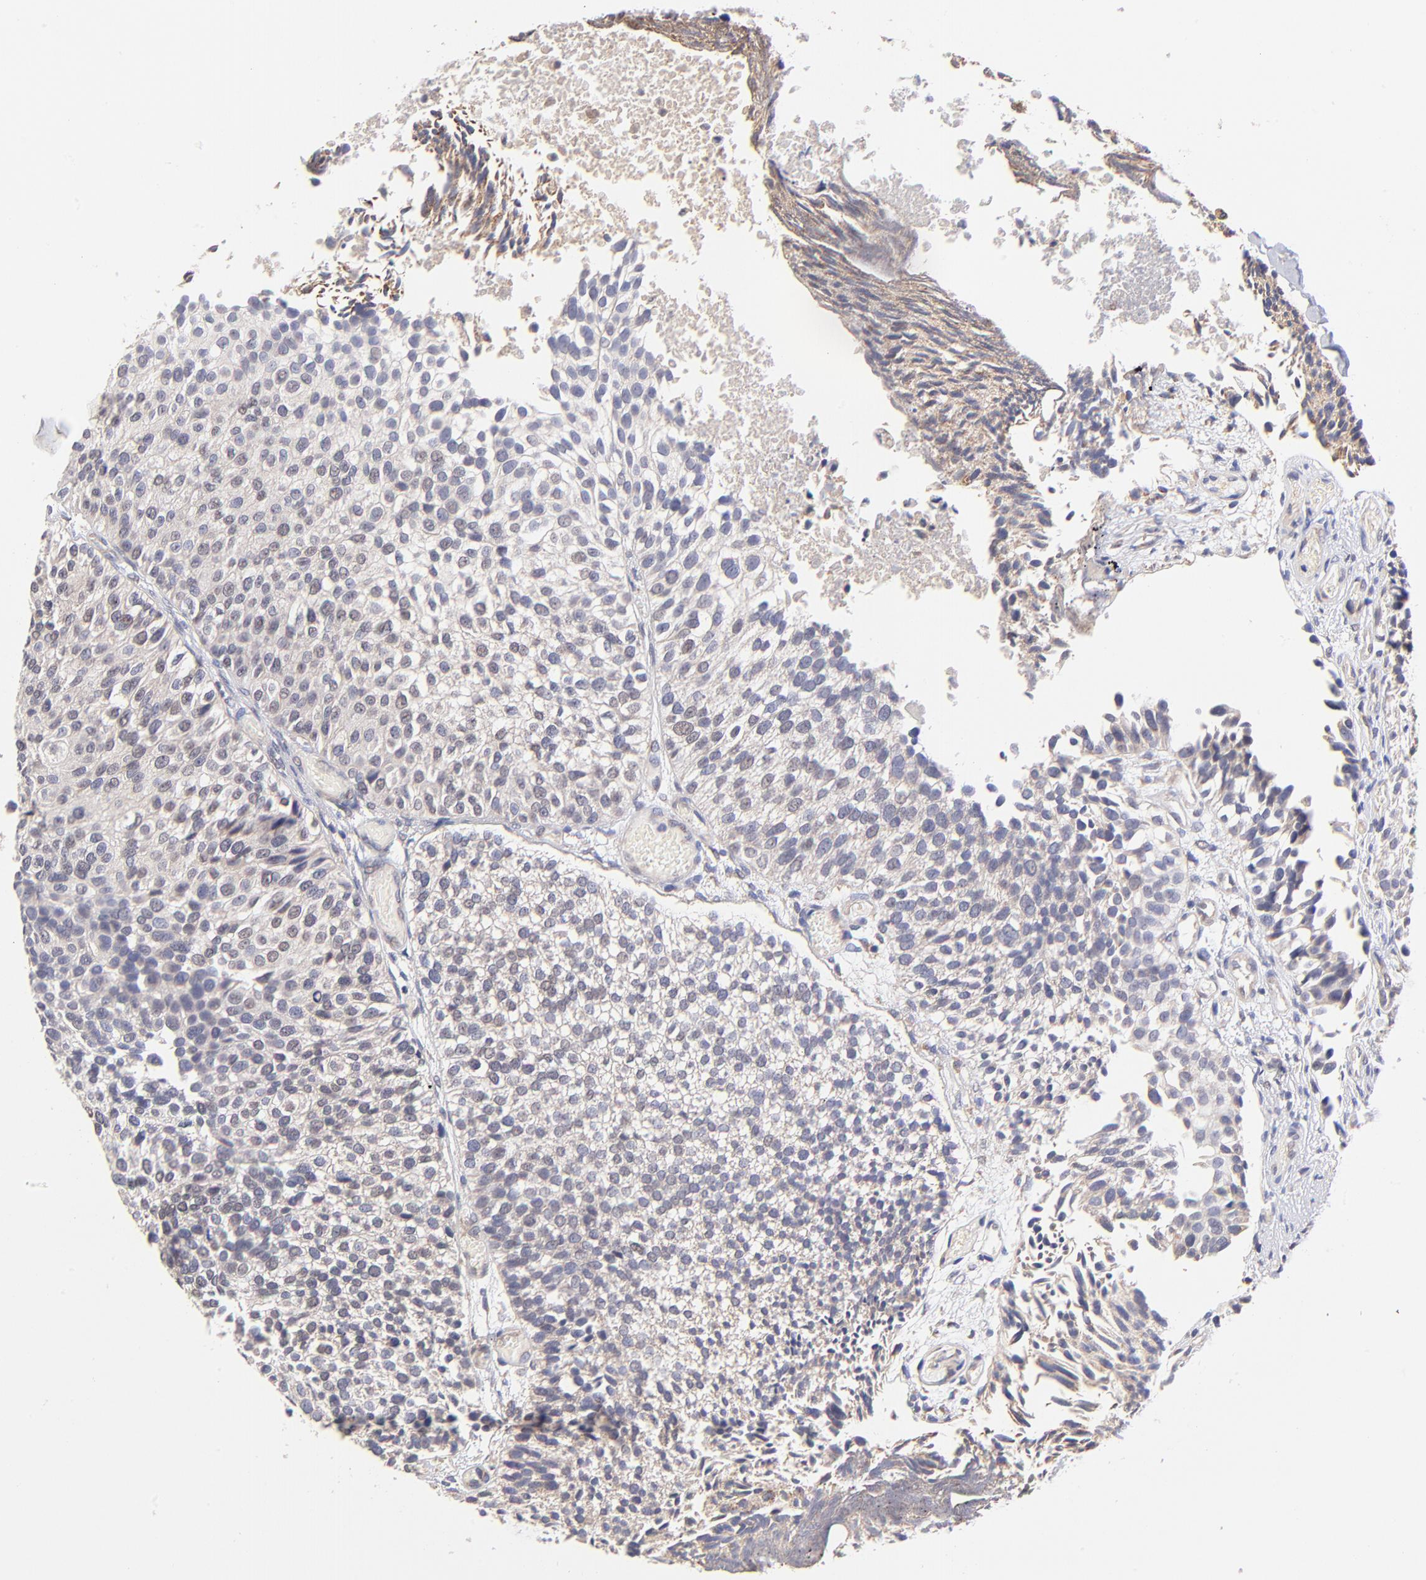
{"staining": {"intensity": "weak", "quantity": "<25%", "location": "cytoplasmic/membranous"}, "tissue": "urothelial cancer", "cell_type": "Tumor cells", "image_type": "cancer", "snomed": [{"axis": "morphology", "description": "Urothelial carcinoma, Low grade"}, {"axis": "topography", "description": "Urinary bladder"}], "caption": "High magnification brightfield microscopy of urothelial cancer stained with DAB (3,3'-diaminobenzidine) (brown) and counterstained with hematoxylin (blue): tumor cells show no significant expression.", "gene": "UBE2H", "patient": {"sex": "male", "age": 84}}